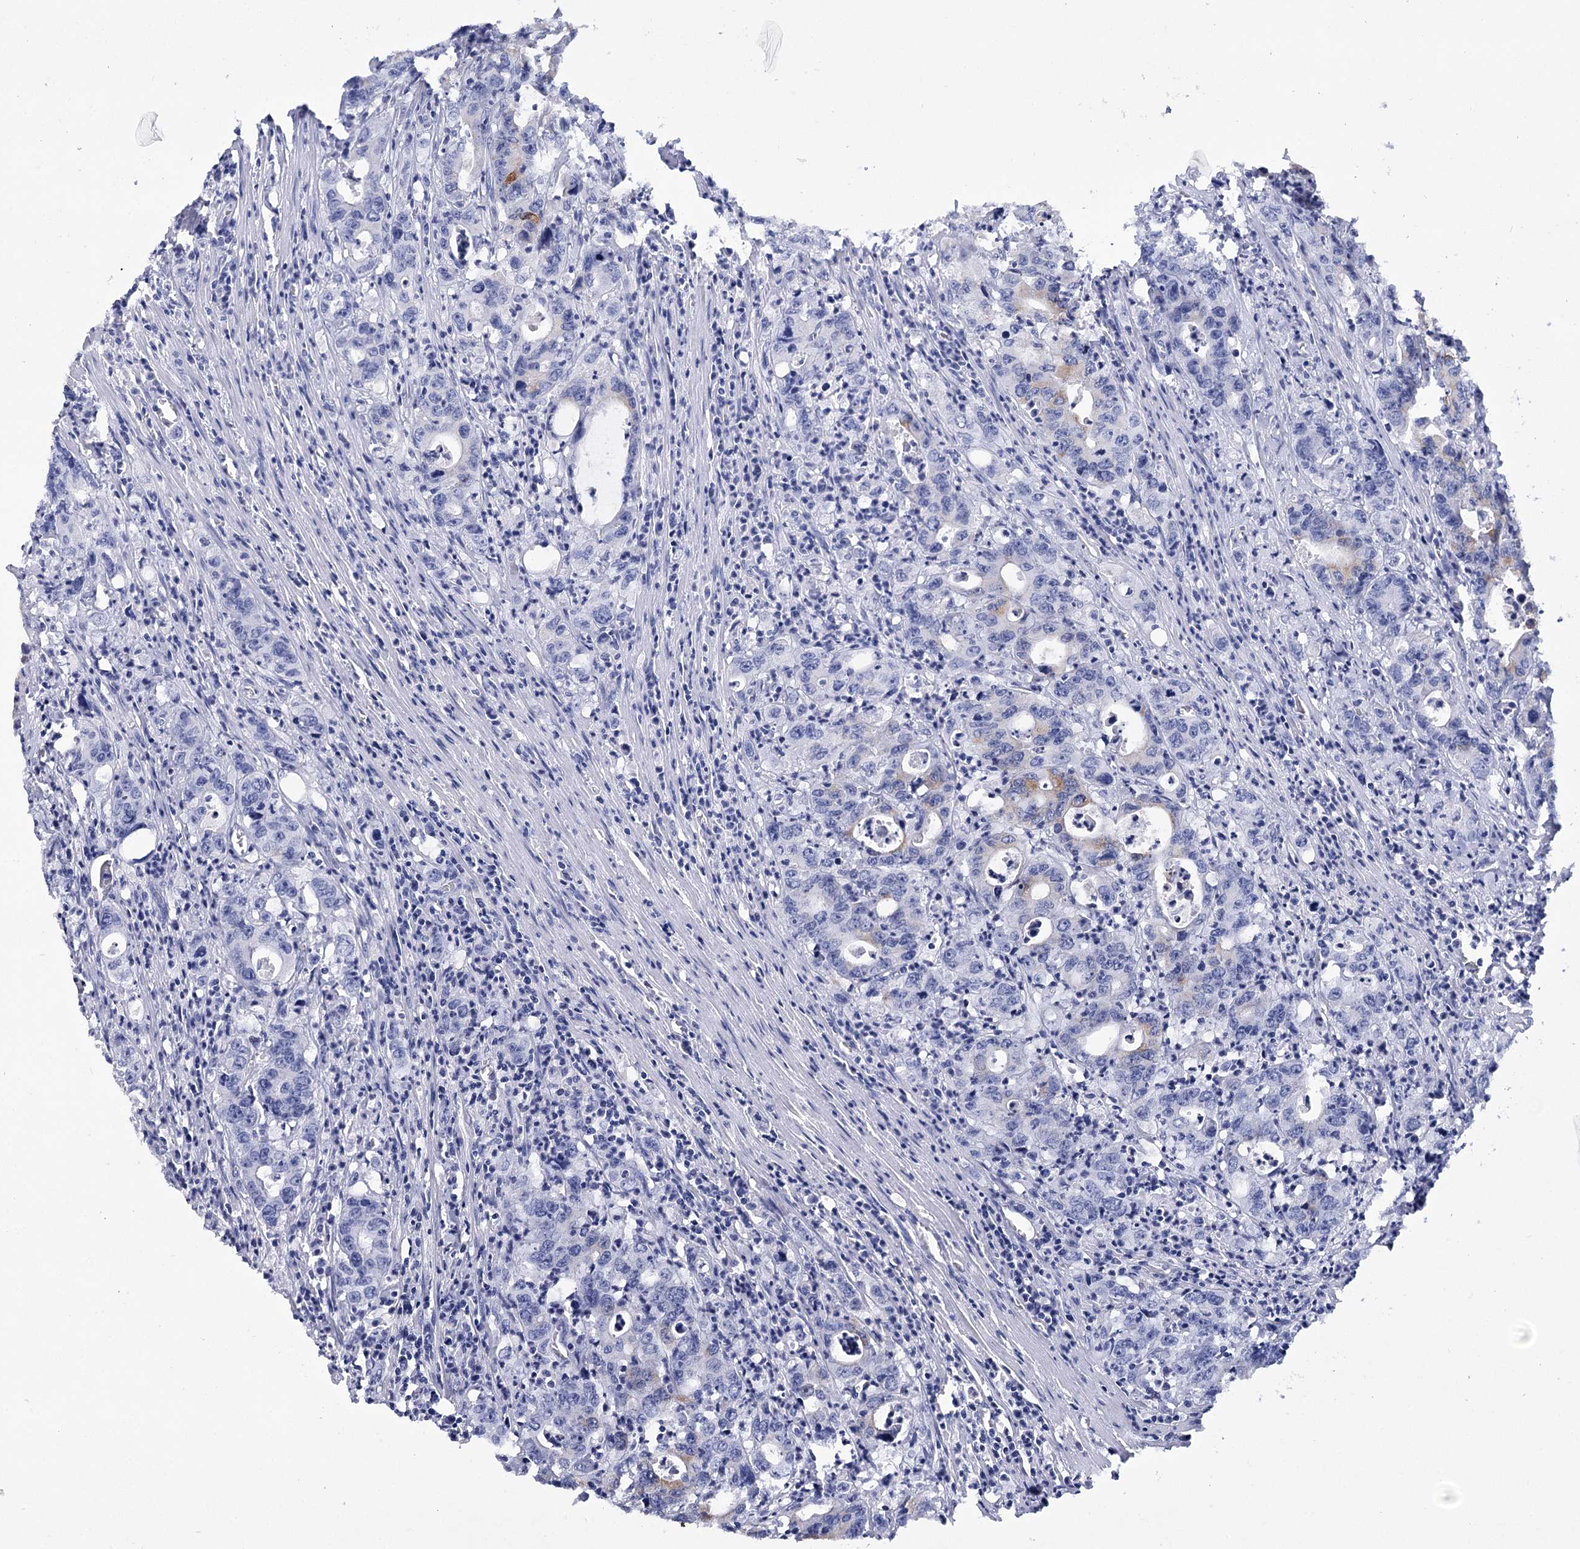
{"staining": {"intensity": "negative", "quantity": "none", "location": "none"}, "tissue": "colorectal cancer", "cell_type": "Tumor cells", "image_type": "cancer", "snomed": [{"axis": "morphology", "description": "Adenocarcinoma, NOS"}, {"axis": "topography", "description": "Colon"}], "caption": "The histopathology image displays no staining of tumor cells in colorectal cancer (adenocarcinoma).", "gene": "RNF186", "patient": {"sex": "female", "age": 75}}